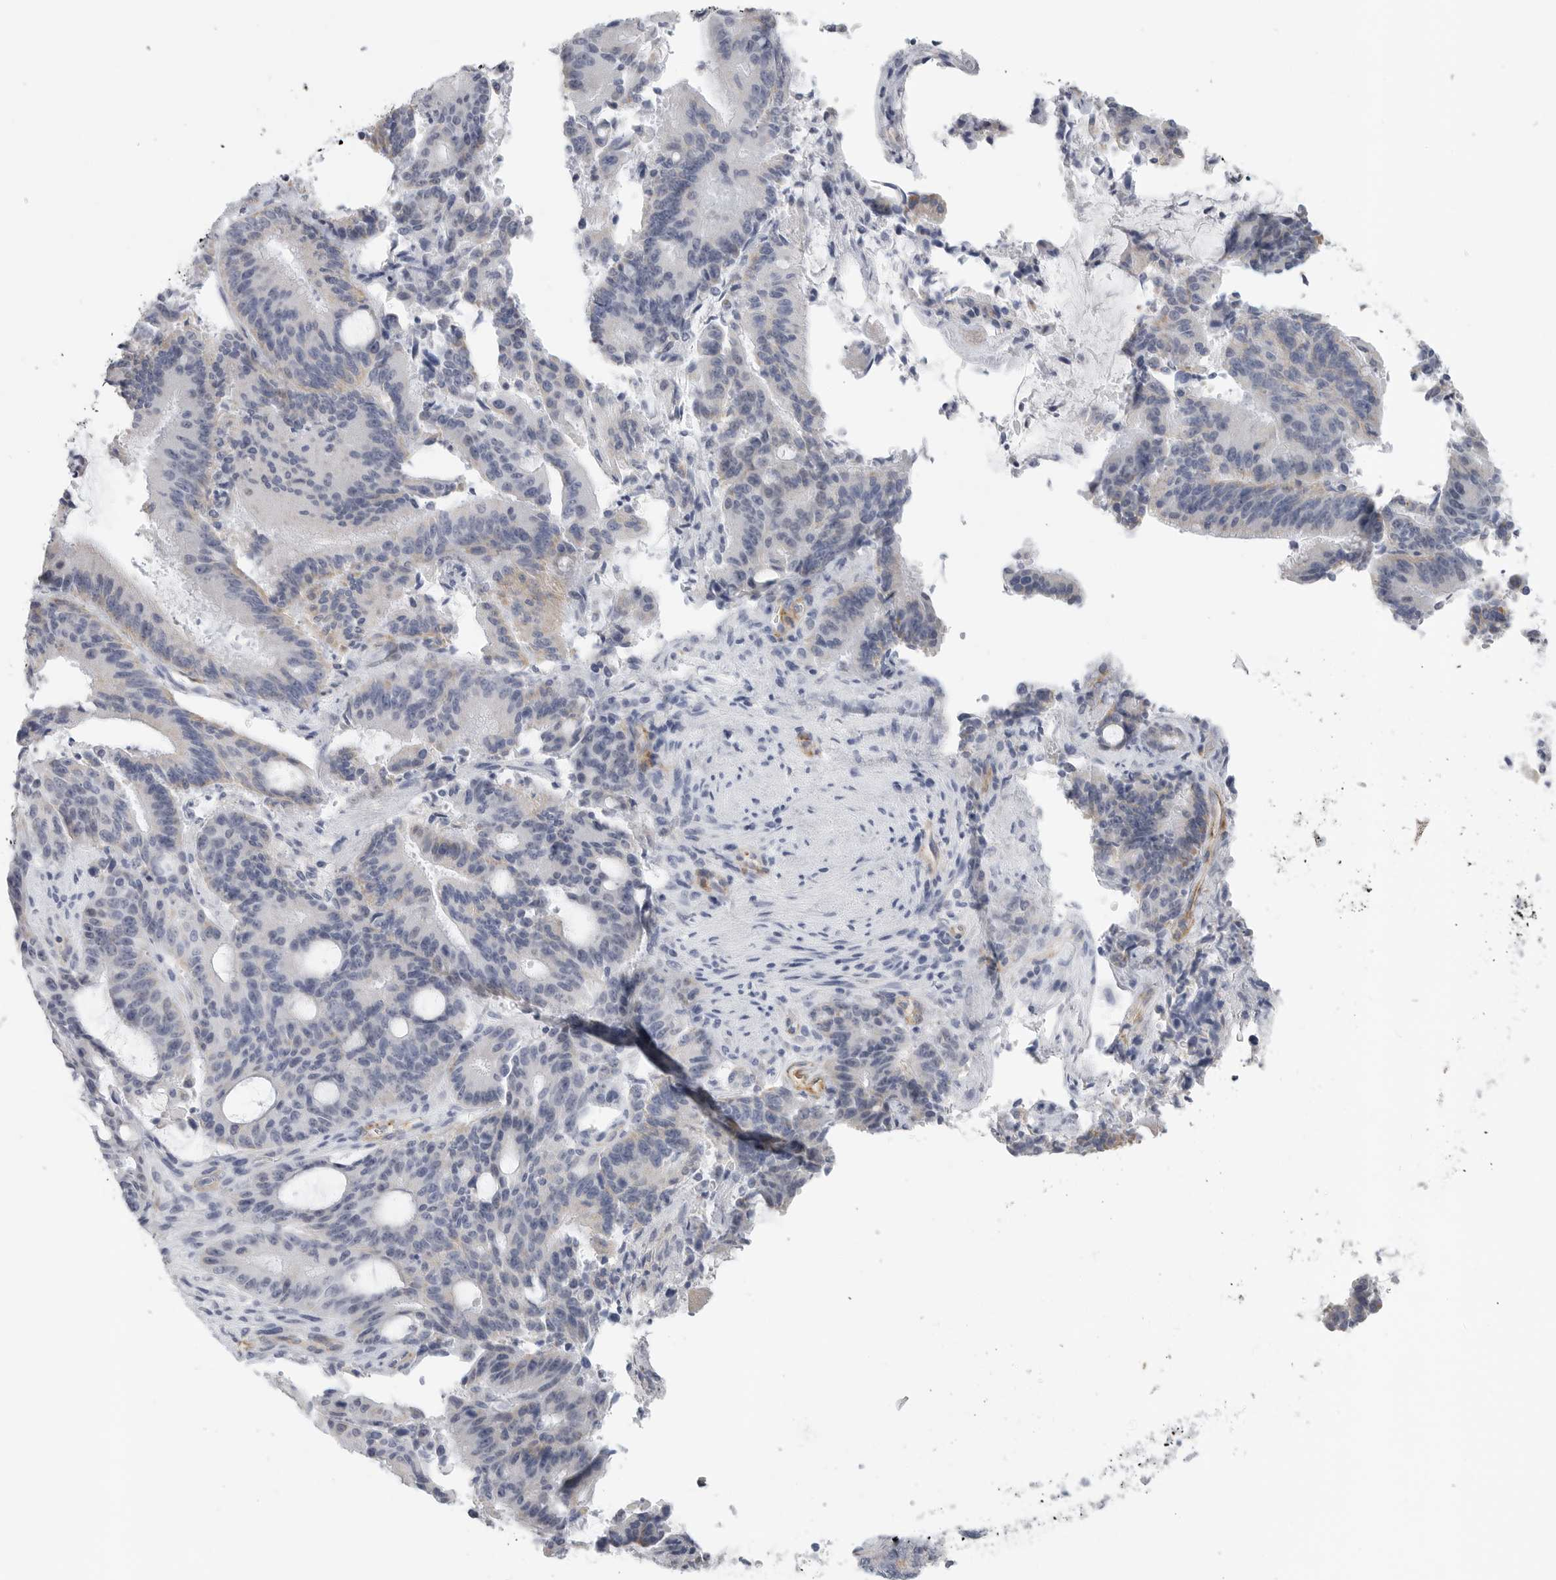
{"staining": {"intensity": "negative", "quantity": "none", "location": "none"}, "tissue": "liver cancer", "cell_type": "Tumor cells", "image_type": "cancer", "snomed": [{"axis": "morphology", "description": "Normal tissue, NOS"}, {"axis": "morphology", "description": "Cholangiocarcinoma"}, {"axis": "topography", "description": "Liver"}, {"axis": "topography", "description": "Peripheral nerve tissue"}], "caption": "Liver cancer (cholangiocarcinoma) was stained to show a protein in brown. There is no significant expression in tumor cells.", "gene": "TNR", "patient": {"sex": "female", "age": 73}}